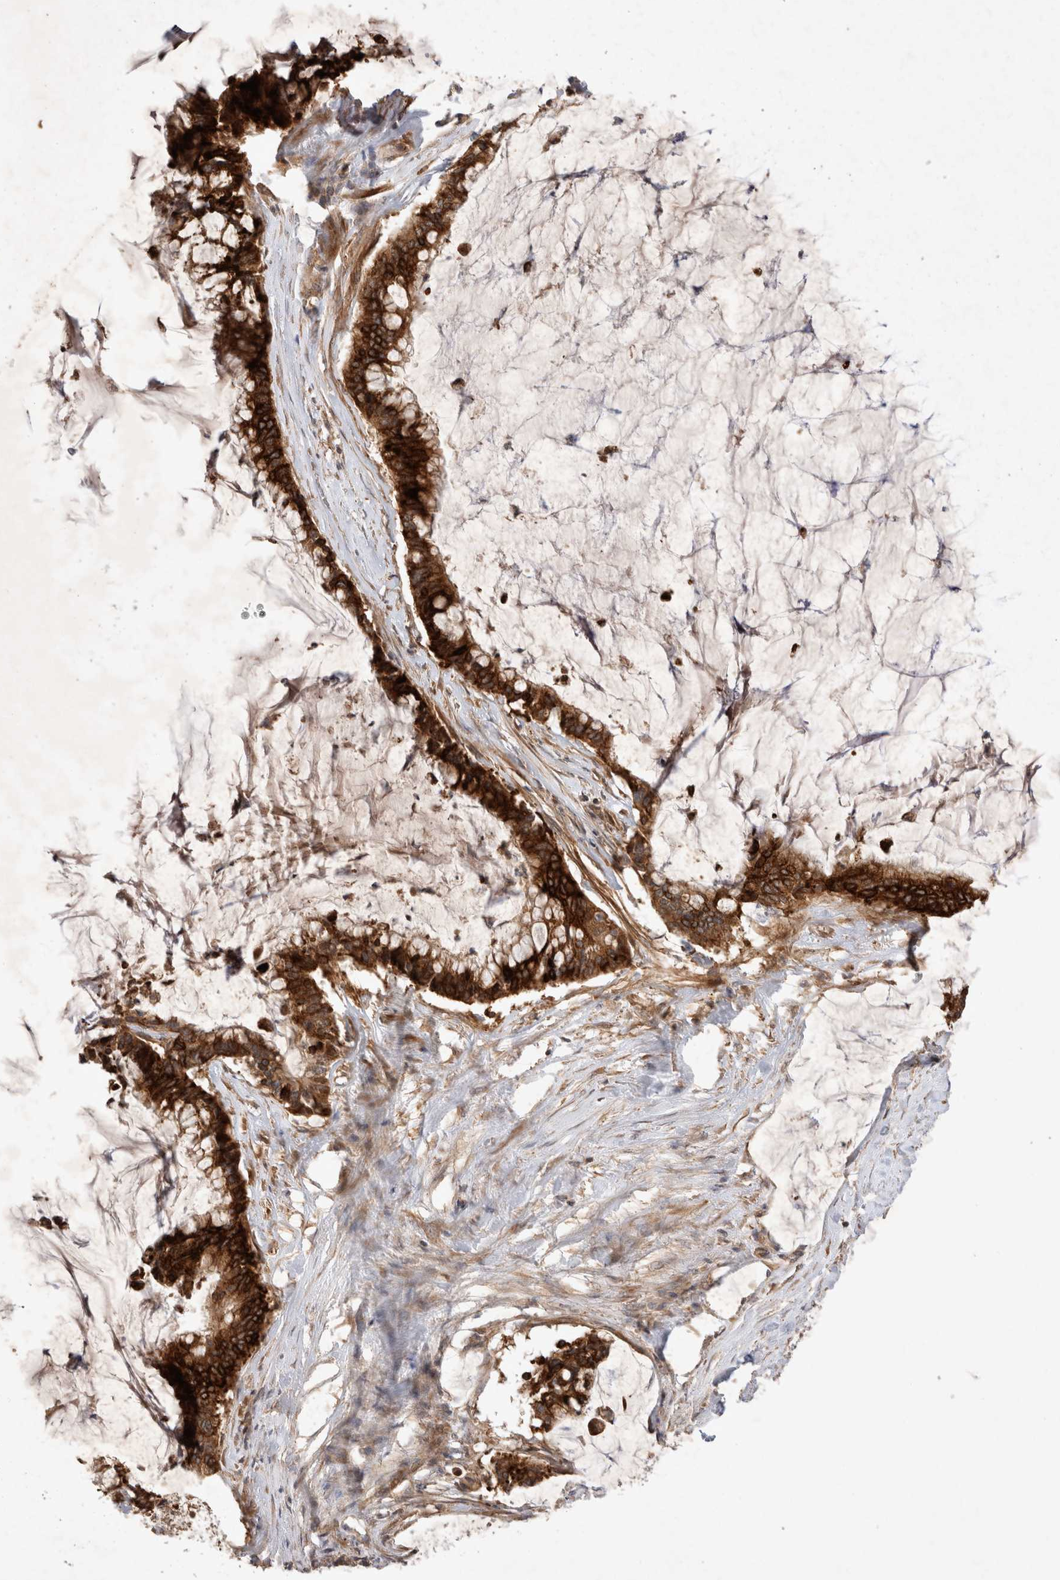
{"staining": {"intensity": "strong", "quantity": ">75%", "location": "cytoplasmic/membranous"}, "tissue": "pancreatic cancer", "cell_type": "Tumor cells", "image_type": "cancer", "snomed": [{"axis": "morphology", "description": "Adenocarcinoma, NOS"}, {"axis": "topography", "description": "Pancreas"}], "caption": "Pancreatic cancer (adenocarcinoma) was stained to show a protein in brown. There is high levels of strong cytoplasmic/membranous staining in about >75% of tumor cells. (IHC, brightfield microscopy, high magnification).", "gene": "FAM221A", "patient": {"sex": "male", "age": 41}}